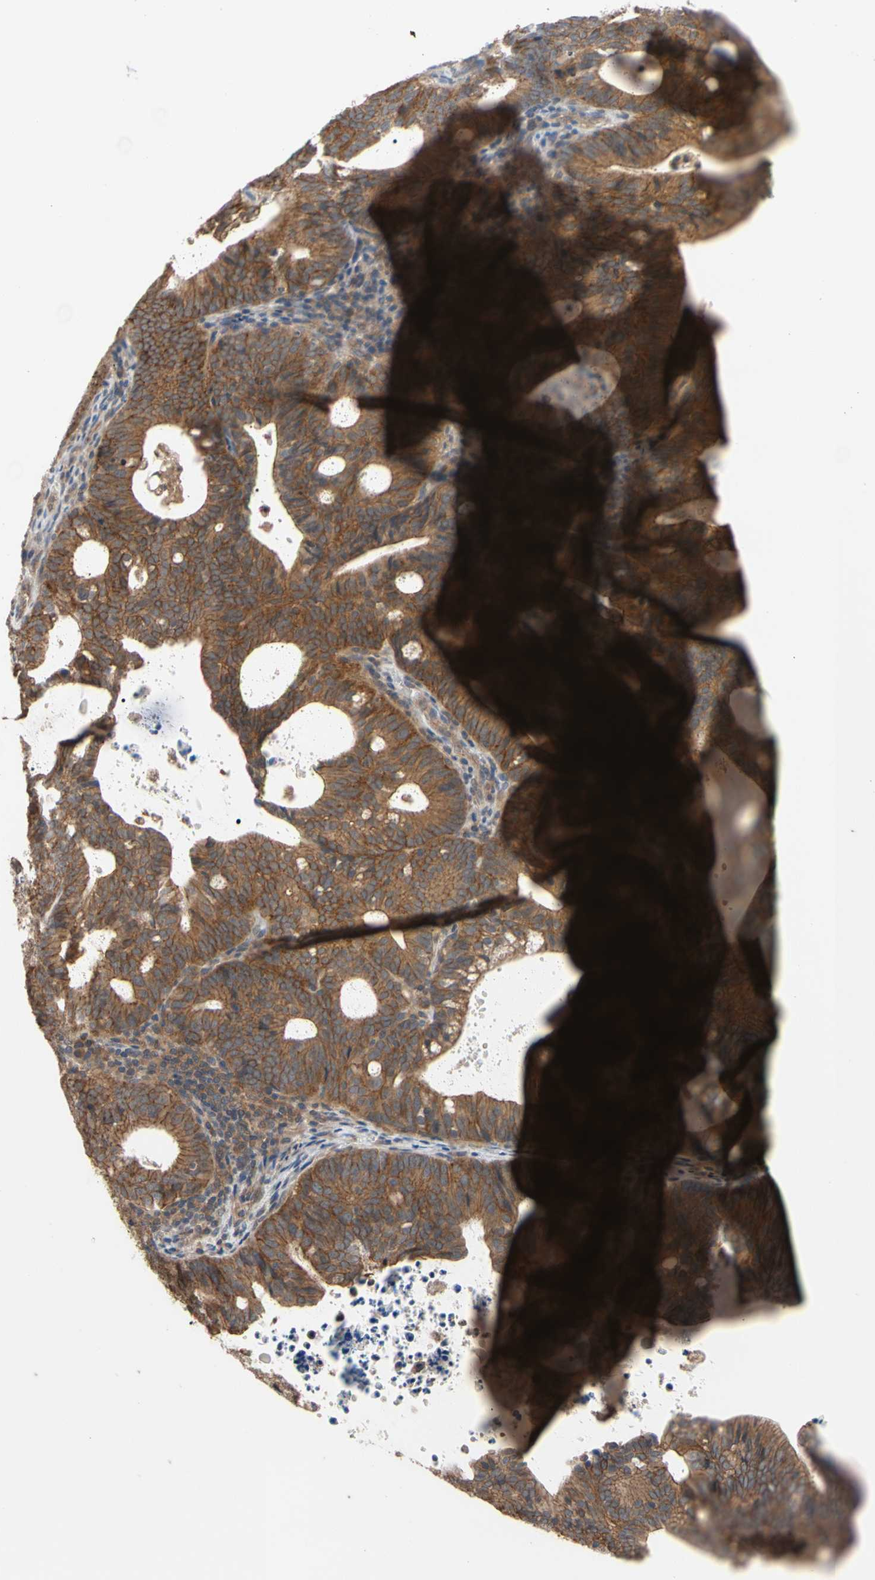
{"staining": {"intensity": "strong", "quantity": ">75%", "location": "cytoplasmic/membranous"}, "tissue": "endometrial cancer", "cell_type": "Tumor cells", "image_type": "cancer", "snomed": [{"axis": "morphology", "description": "Adenocarcinoma, NOS"}, {"axis": "topography", "description": "Uterus"}], "caption": "This micrograph exhibits endometrial cancer stained with immunohistochemistry to label a protein in brown. The cytoplasmic/membranous of tumor cells show strong positivity for the protein. Nuclei are counter-stained blue.", "gene": "DPP8", "patient": {"sex": "female", "age": 83}}